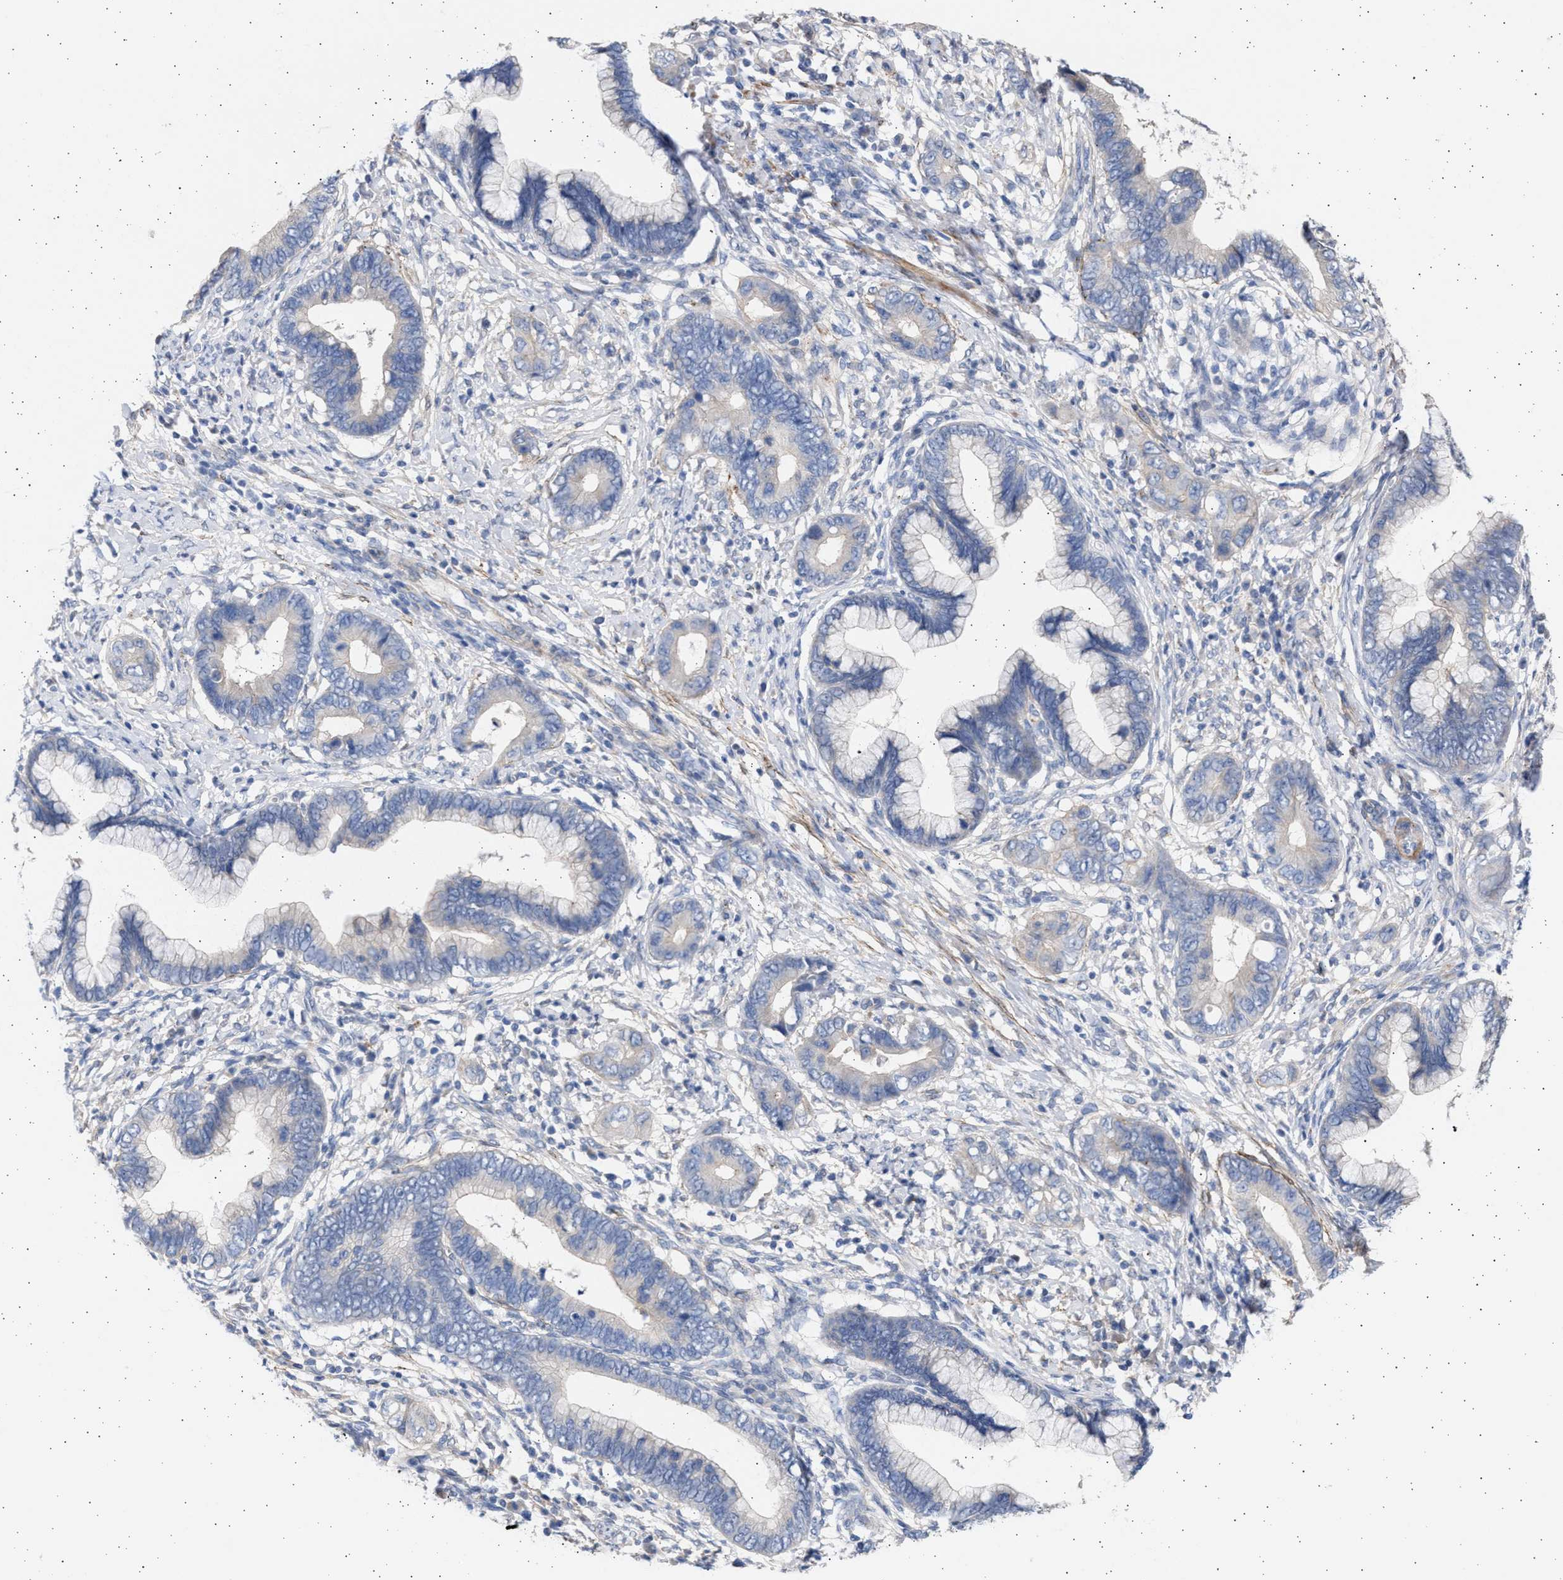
{"staining": {"intensity": "negative", "quantity": "none", "location": "none"}, "tissue": "cervical cancer", "cell_type": "Tumor cells", "image_type": "cancer", "snomed": [{"axis": "morphology", "description": "Adenocarcinoma, NOS"}, {"axis": "topography", "description": "Cervix"}], "caption": "This image is of cervical adenocarcinoma stained with IHC to label a protein in brown with the nuclei are counter-stained blue. There is no staining in tumor cells. Brightfield microscopy of immunohistochemistry stained with DAB (brown) and hematoxylin (blue), captured at high magnification.", "gene": "NBR1", "patient": {"sex": "female", "age": 44}}